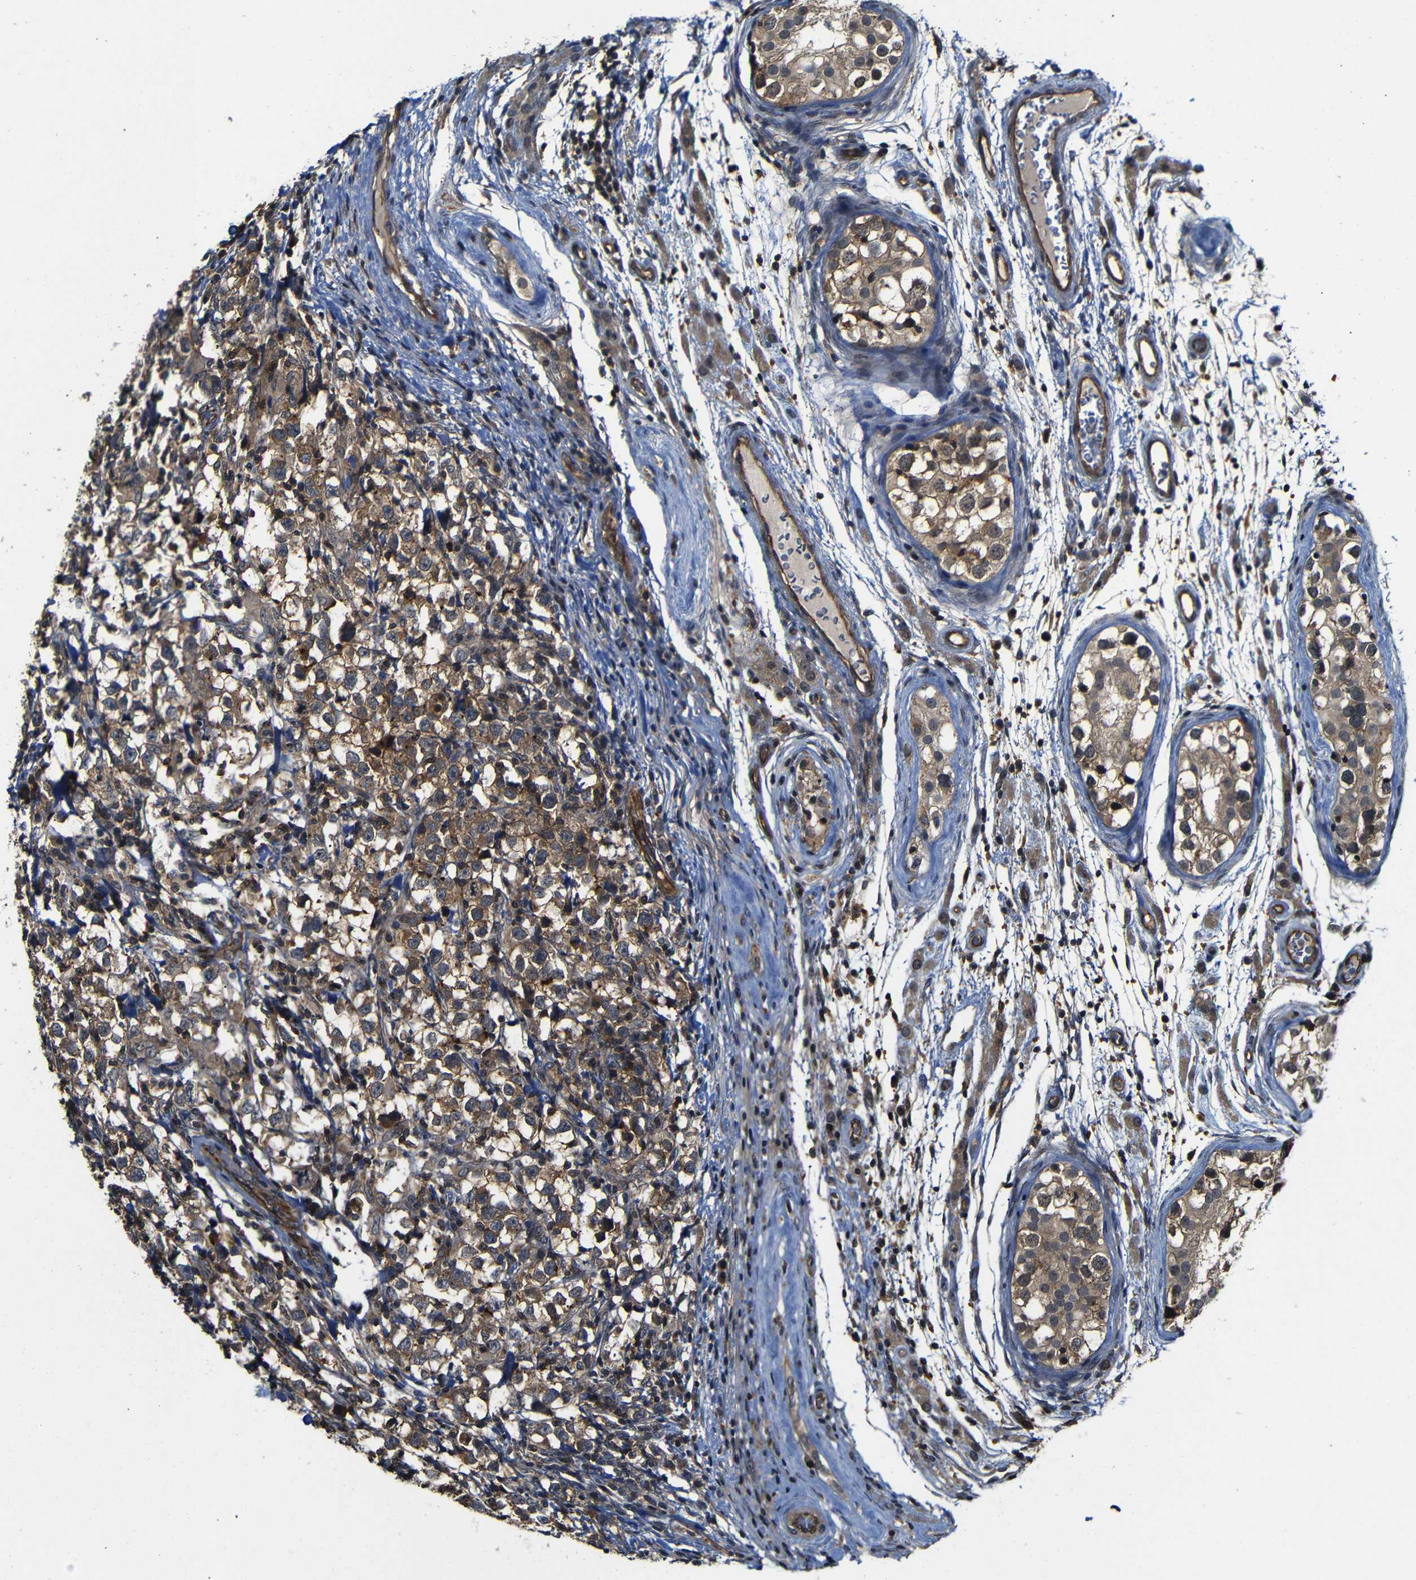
{"staining": {"intensity": "moderate", "quantity": ">75%", "location": "cytoplasmic/membranous"}, "tissue": "testis cancer", "cell_type": "Tumor cells", "image_type": "cancer", "snomed": [{"axis": "morphology", "description": "Carcinoma, Embryonal, NOS"}, {"axis": "topography", "description": "Testis"}], "caption": "A photomicrograph of human testis cancer stained for a protein reveals moderate cytoplasmic/membranous brown staining in tumor cells. Using DAB (3,3'-diaminobenzidine) (brown) and hematoxylin (blue) stains, captured at high magnification using brightfield microscopy.", "gene": "NANOS1", "patient": {"sex": "male", "age": 21}}